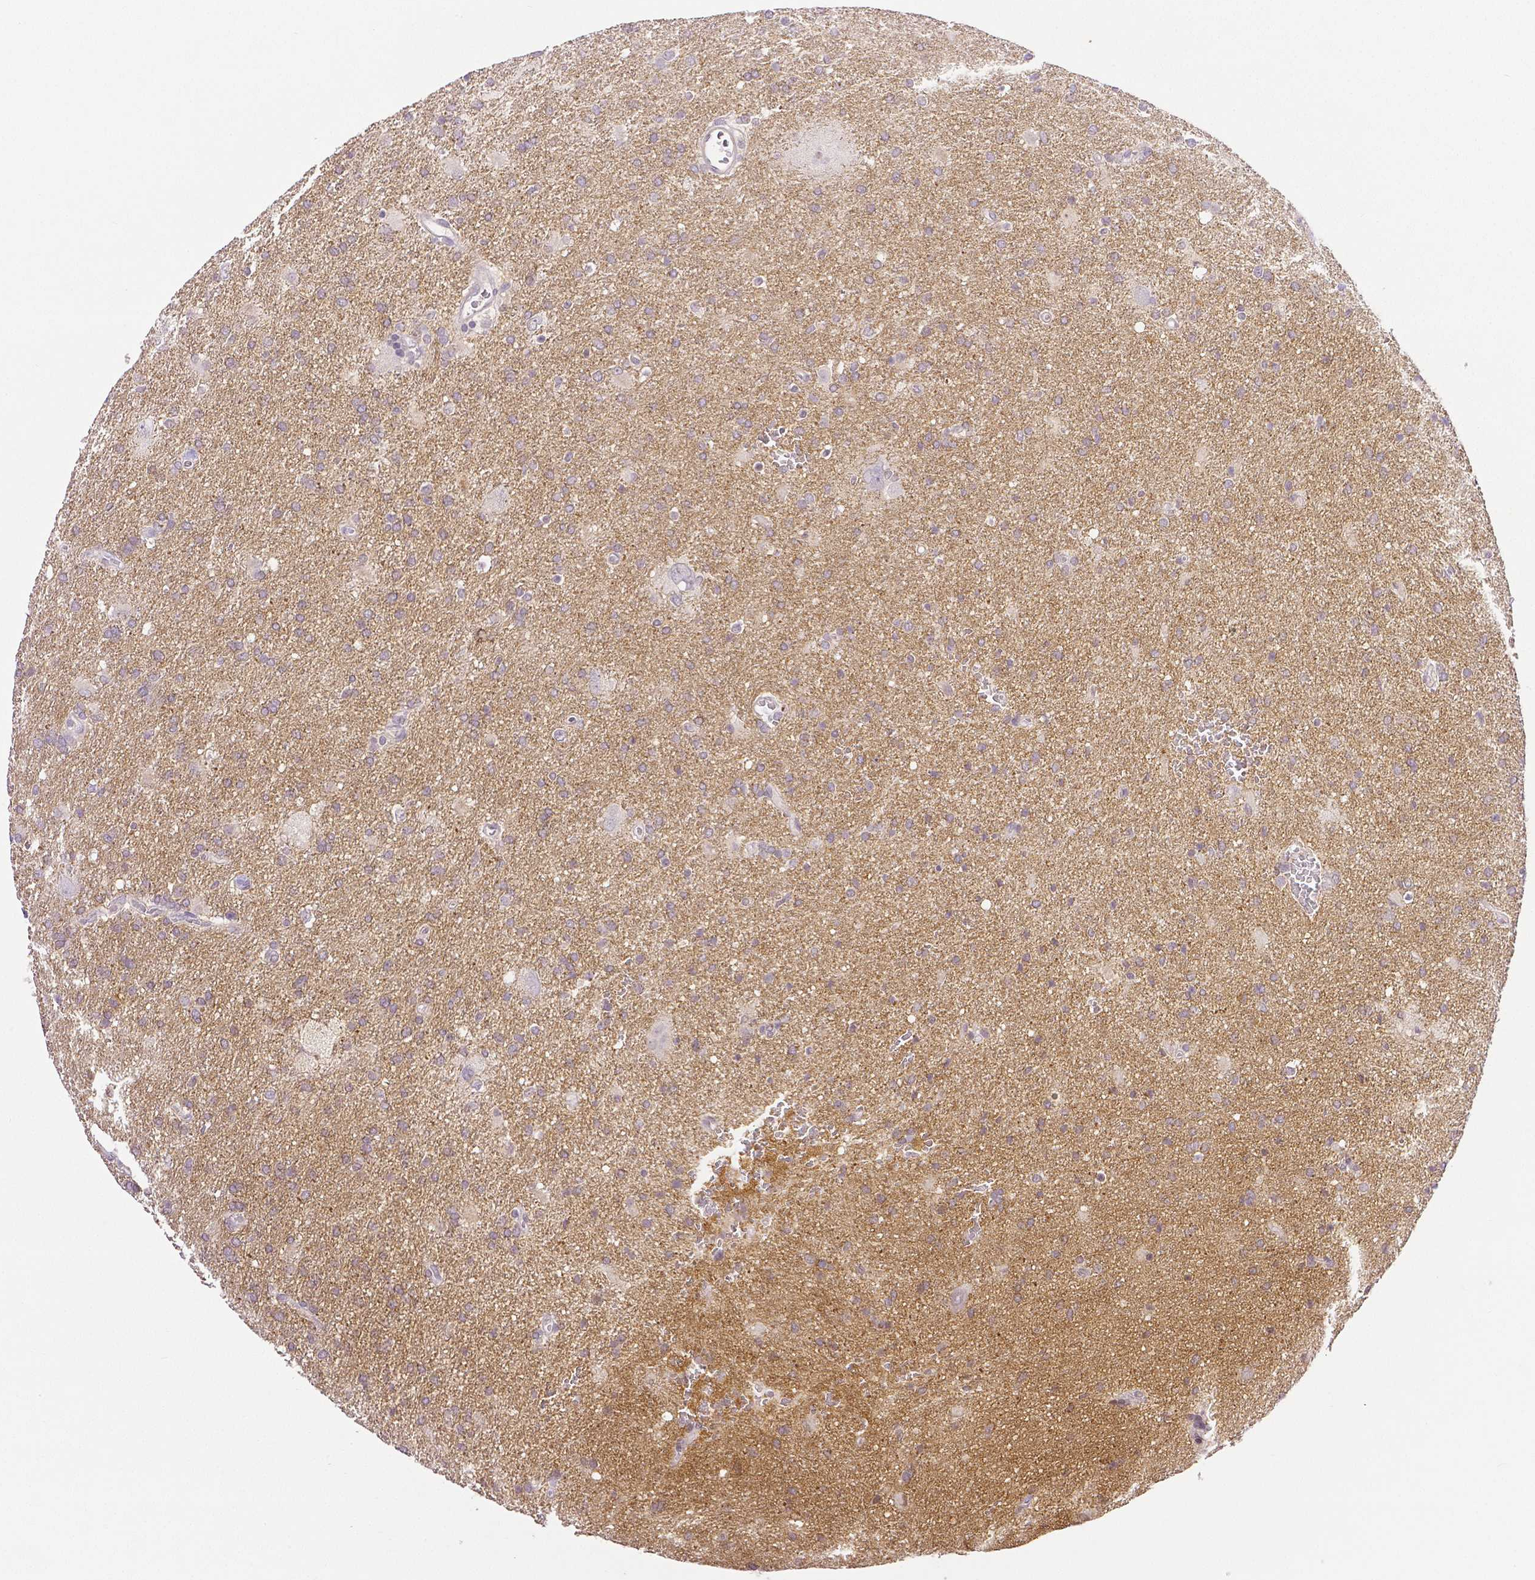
{"staining": {"intensity": "weak", "quantity": "25%-75%", "location": "cytoplasmic/membranous"}, "tissue": "glioma", "cell_type": "Tumor cells", "image_type": "cancer", "snomed": [{"axis": "morphology", "description": "Glioma, malignant, Low grade"}, {"axis": "topography", "description": "Brain"}], "caption": "Immunohistochemistry histopathology image of neoplastic tissue: glioma stained using immunohistochemistry exhibits low levels of weak protein expression localized specifically in the cytoplasmic/membranous of tumor cells, appearing as a cytoplasmic/membranous brown color.", "gene": "THY1", "patient": {"sex": "male", "age": 66}}